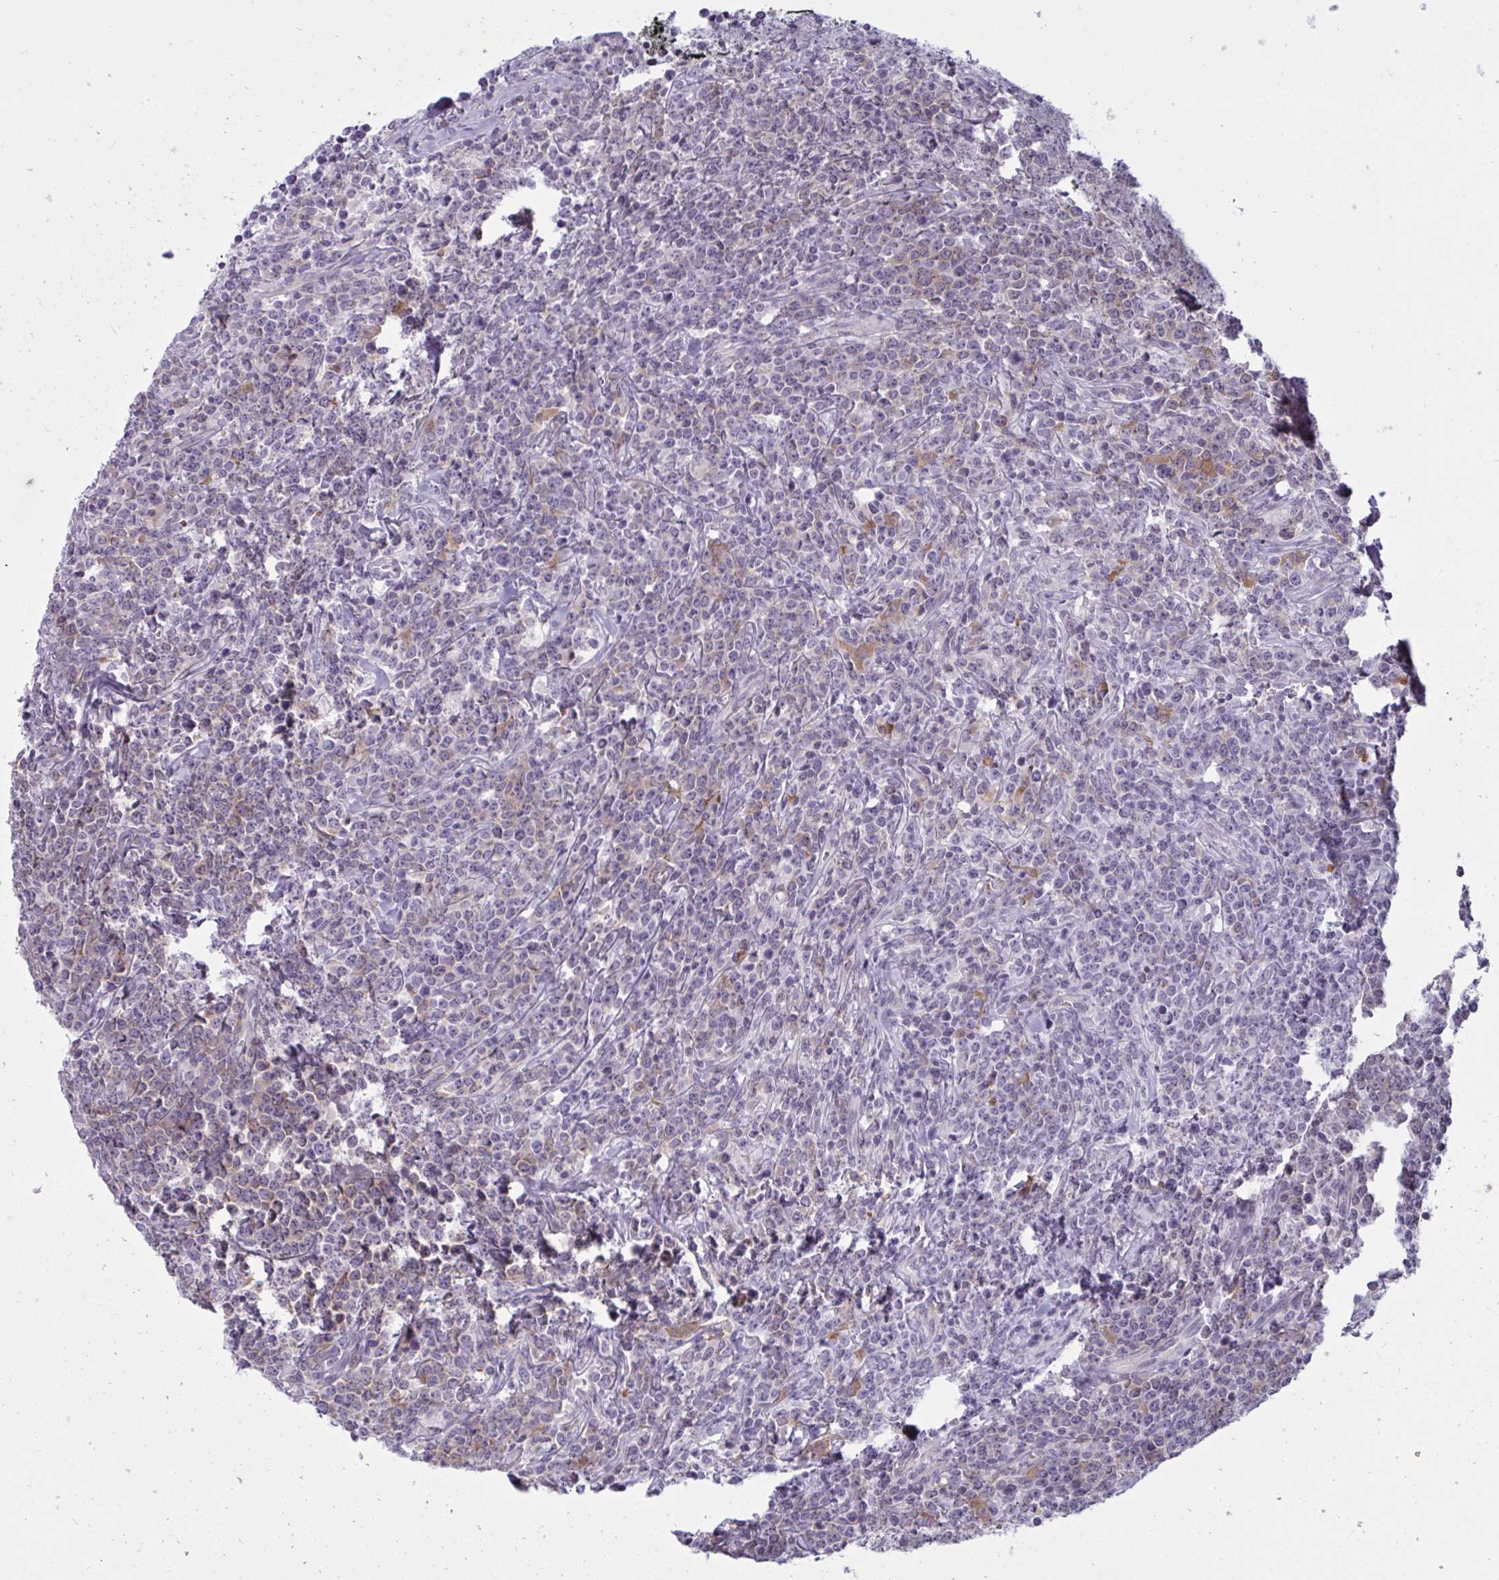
{"staining": {"intensity": "negative", "quantity": "none", "location": "none"}, "tissue": "lymphoma", "cell_type": "Tumor cells", "image_type": "cancer", "snomed": [{"axis": "morphology", "description": "Malignant lymphoma, non-Hodgkin's type, High grade"}, {"axis": "topography", "description": "Small intestine"}], "caption": "Tumor cells show no significant positivity in lymphoma.", "gene": "TBC1D4", "patient": {"sex": "female", "age": 56}}